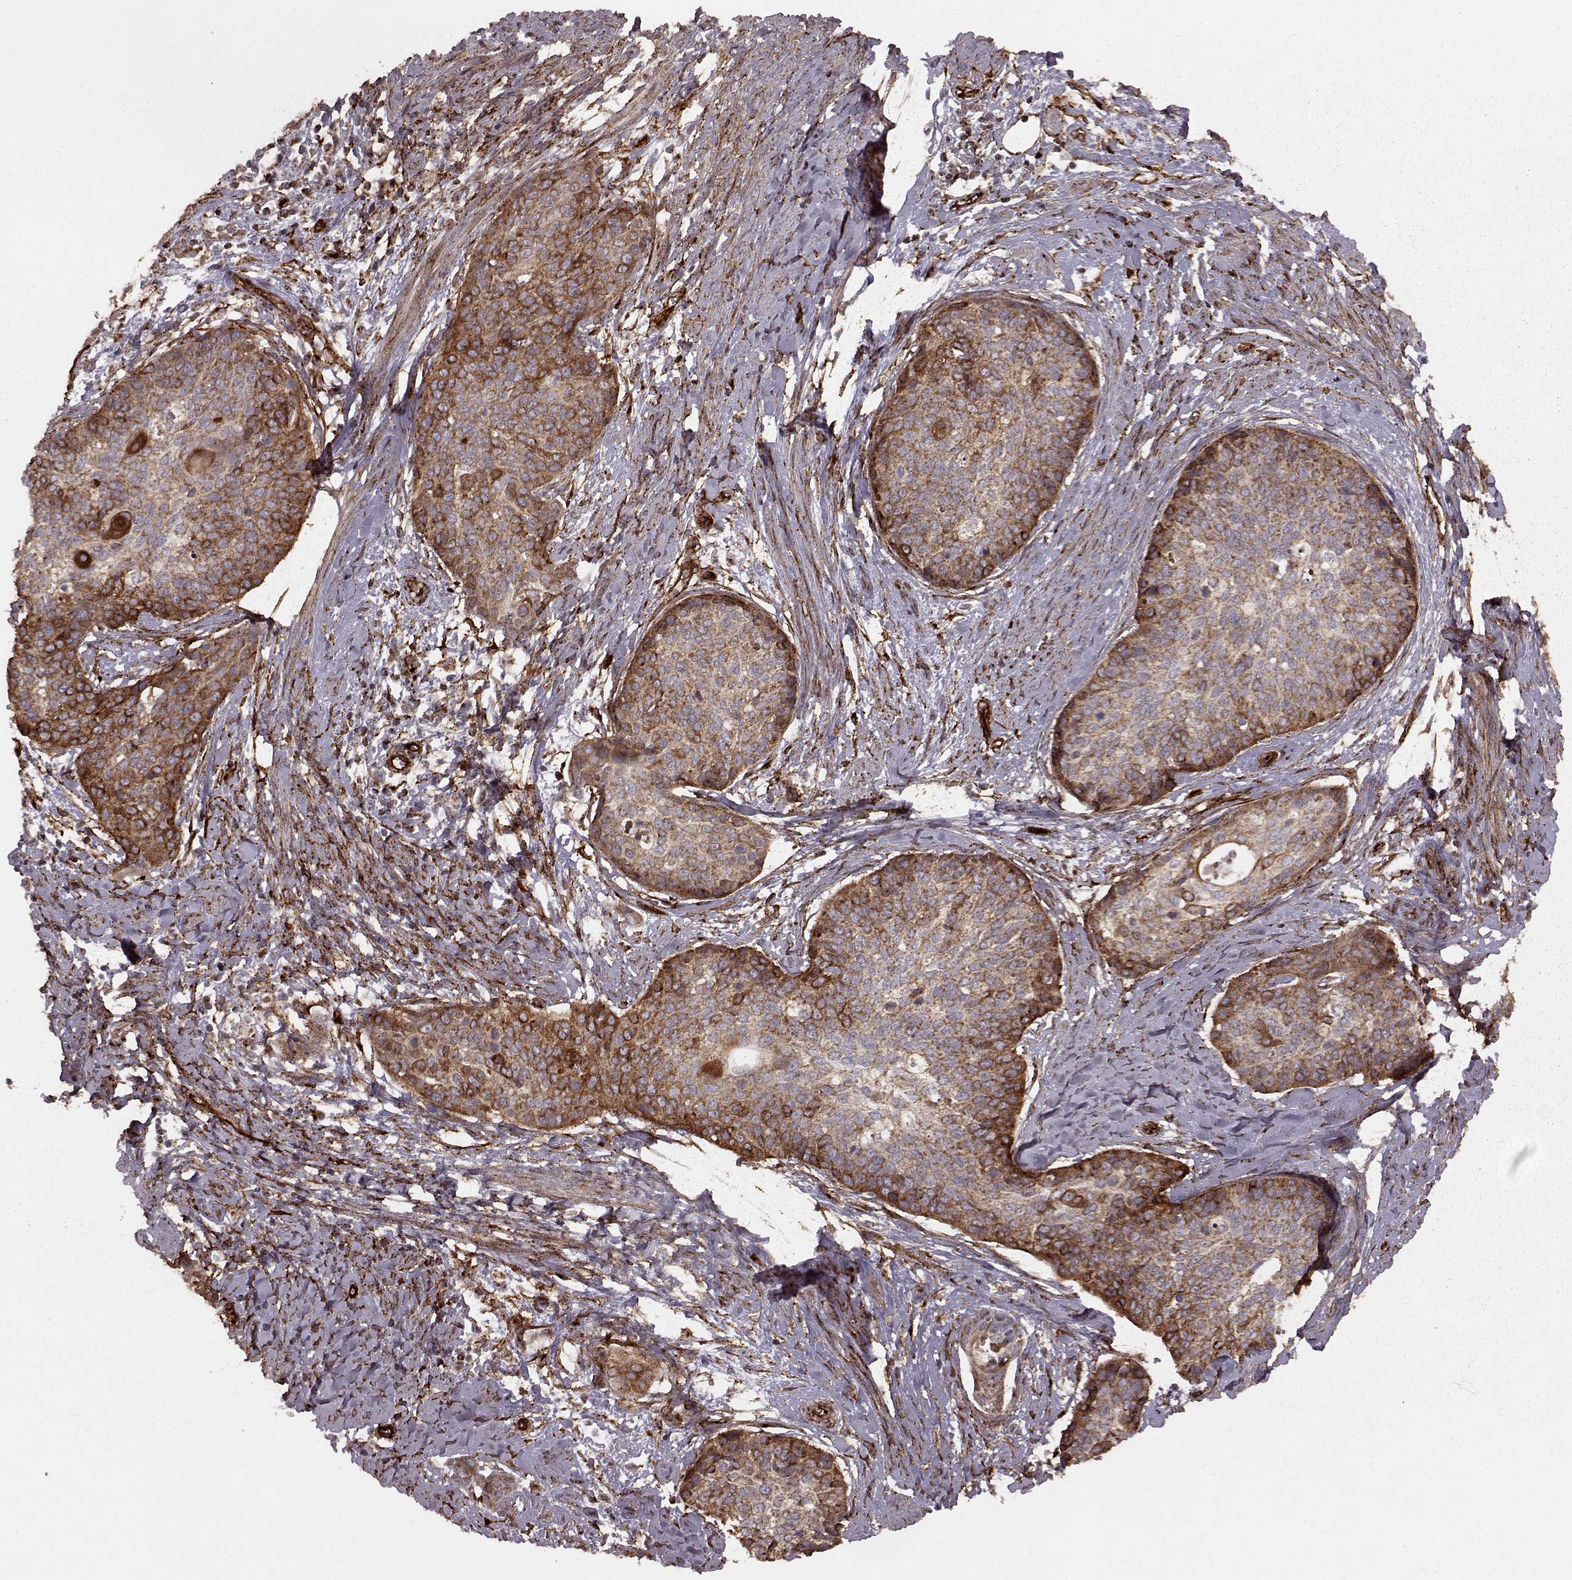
{"staining": {"intensity": "moderate", "quantity": ">75%", "location": "cytoplasmic/membranous"}, "tissue": "cervical cancer", "cell_type": "Tumor cells", "image_type": "cancer", "snomed": [{"axis": "morphology", "description": "Squamous cell carcinoma, NOS"}, {"axis": "topography", "description": "Cervix"}], "caption": "Human cervical cancer (squamous cell carcinoma) stained with a brown dye reveals moderate cytoplasmic/membranous positive staining in about >75% of tumor cells.", "gene": "FXN", "patient": {"sex": "female", "age": 69}}